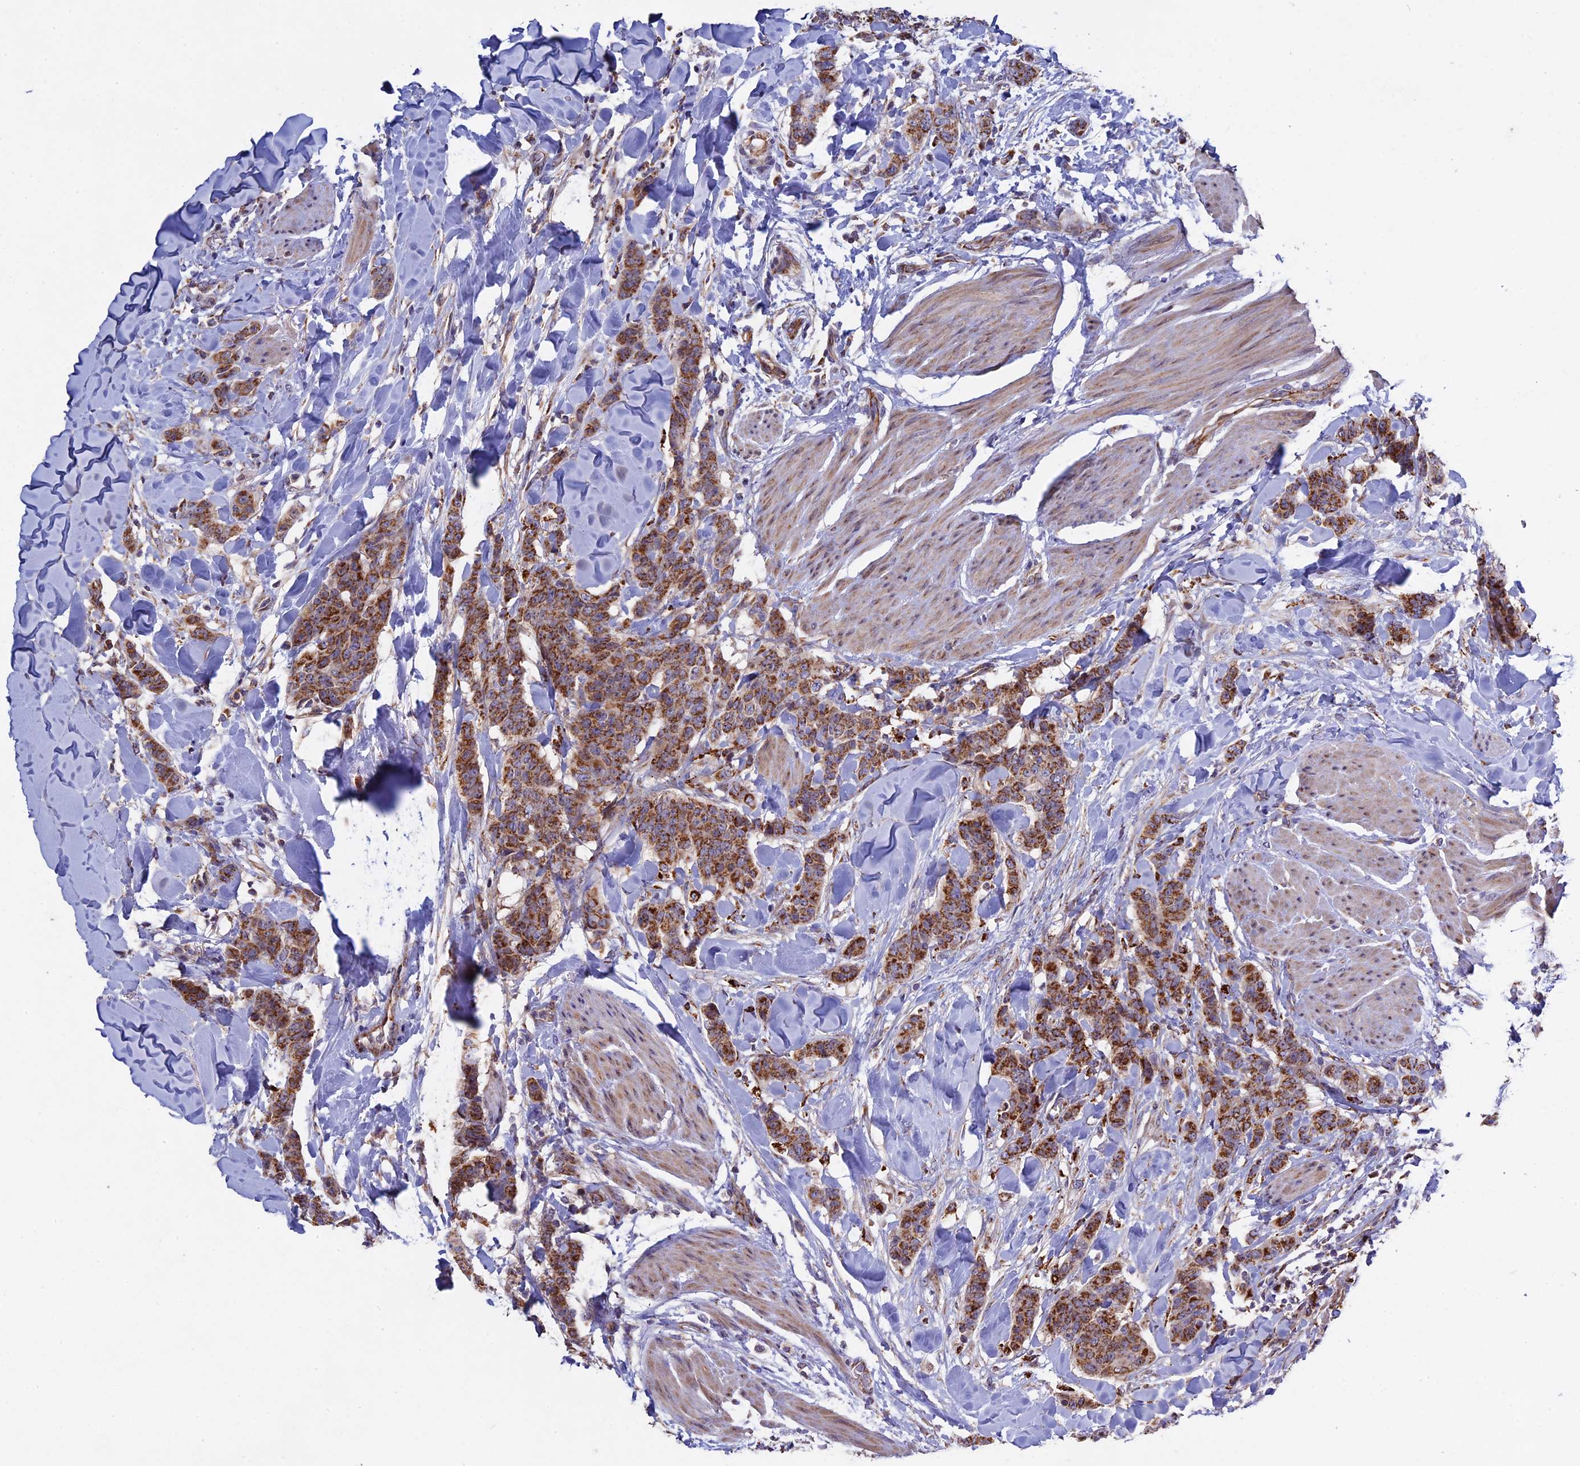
{"staining": {"intensity": "moderate", "quantity": ">75%", "location": "cytoplasmic/membranous"}, "tissue": "breast cancer", "cell_type": "Tumor cells", "image_type": "cancer", "snomed": [{"axis": "morphology", "description": "Duct carcinoma"}, {"axis": "topography", "description": "Breast"}], "caption": "A photomicrograph of breast intraductal carcinoma stained for a protein exhibits moderate cytoplasmic/membranous brown staining in tumor cells.", "gene": "RNF17", "patient": {"sex": "female", "age": 40}}